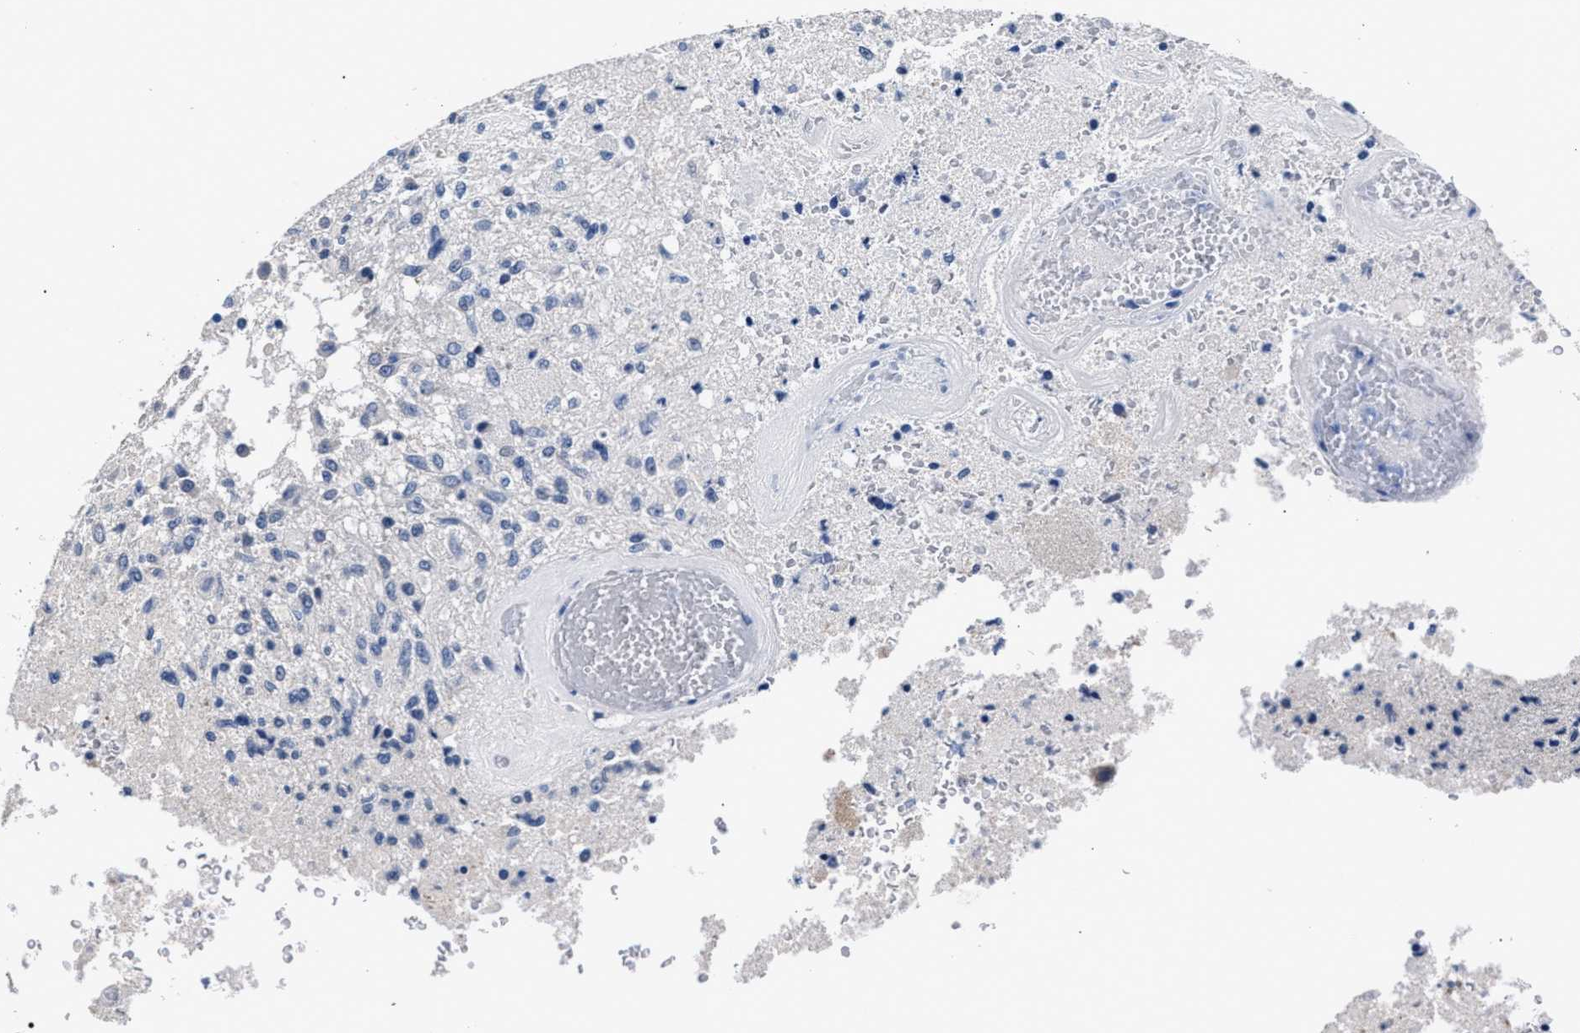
{"staining": {"intensity": "negative", "quantity": "none", "location": "none"}, "tissue": "glioma", "cell_type": "Tumor cells", "image_type": "cancer", "snomed": [{"axis": "morphology", "description": "Normal tissue, NOS"}, {"axis": "morphology", "description": "Glioma, malignant, High grade"}, {"axis": "topography", "description": "Cerebral cortex"}], "caption": "Glioma was stained to show a protein in brown. There is no significant staining in tumor cells.", "gene": "PHF24", "patient": {"sex": "male", "age": 77}}